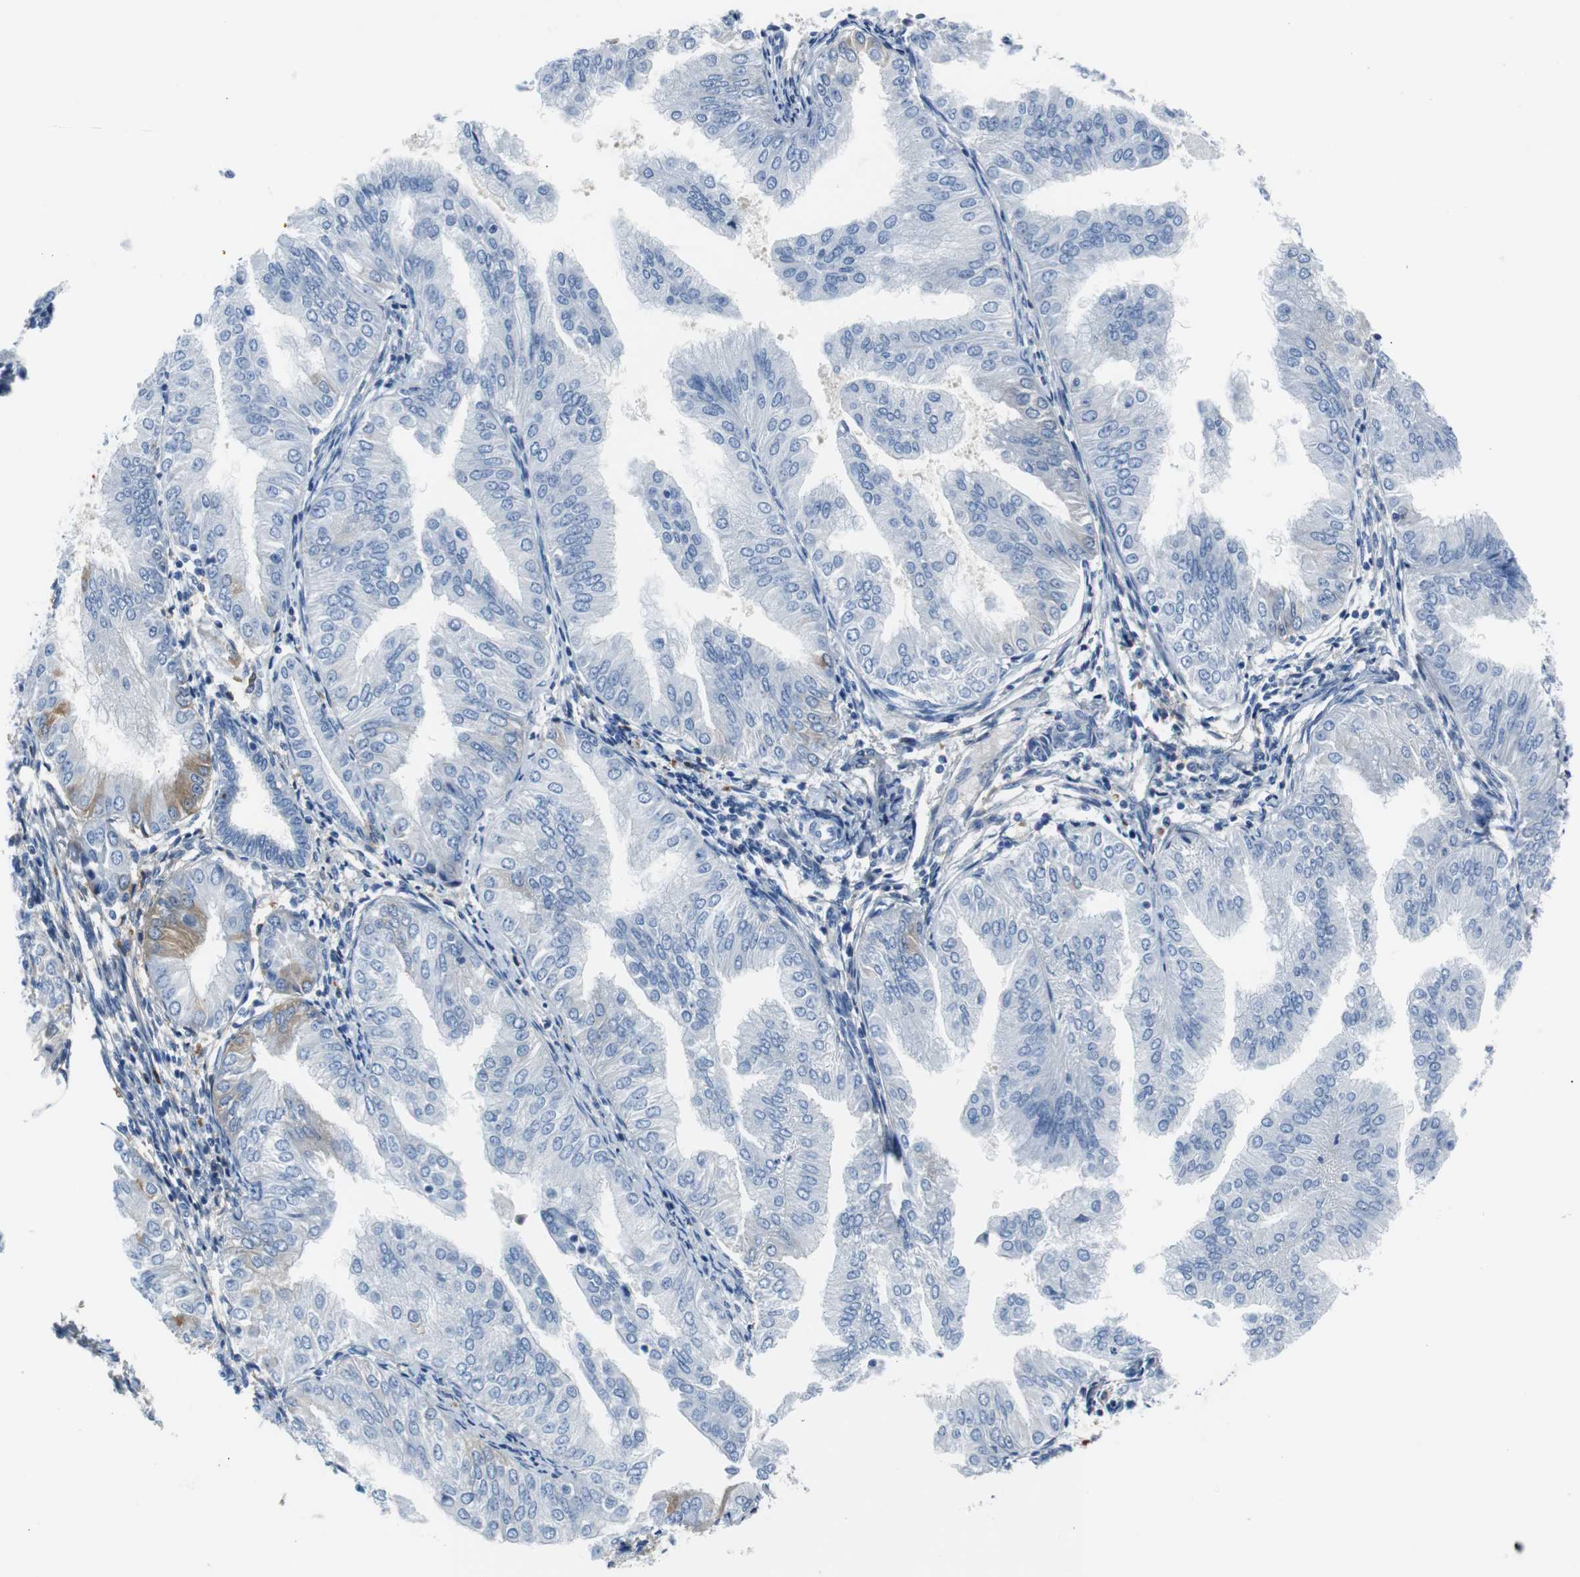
{"staining": {"intensity": "moderate", "quantity": "<25%", "location": "cytoplasmic/membranous"}, "tissue": "endometrial cancer", "cell_type": "Tumor cells", "image_type": "cancer", "snomed": [{"axis": "morphology", "description": "Adenocarcinoma, NOS"}, {"axis": "topography", "description": "Endometrium"}], "caption": "About <25% of tumor cells in human adenocarcinoma (endometrial) show moderate cytoplasmic/membranous protein positivity as visualized by brown immunohistochemical staining.", "gene": "APCS", "patient": {"sex": "female", "age": 53}}